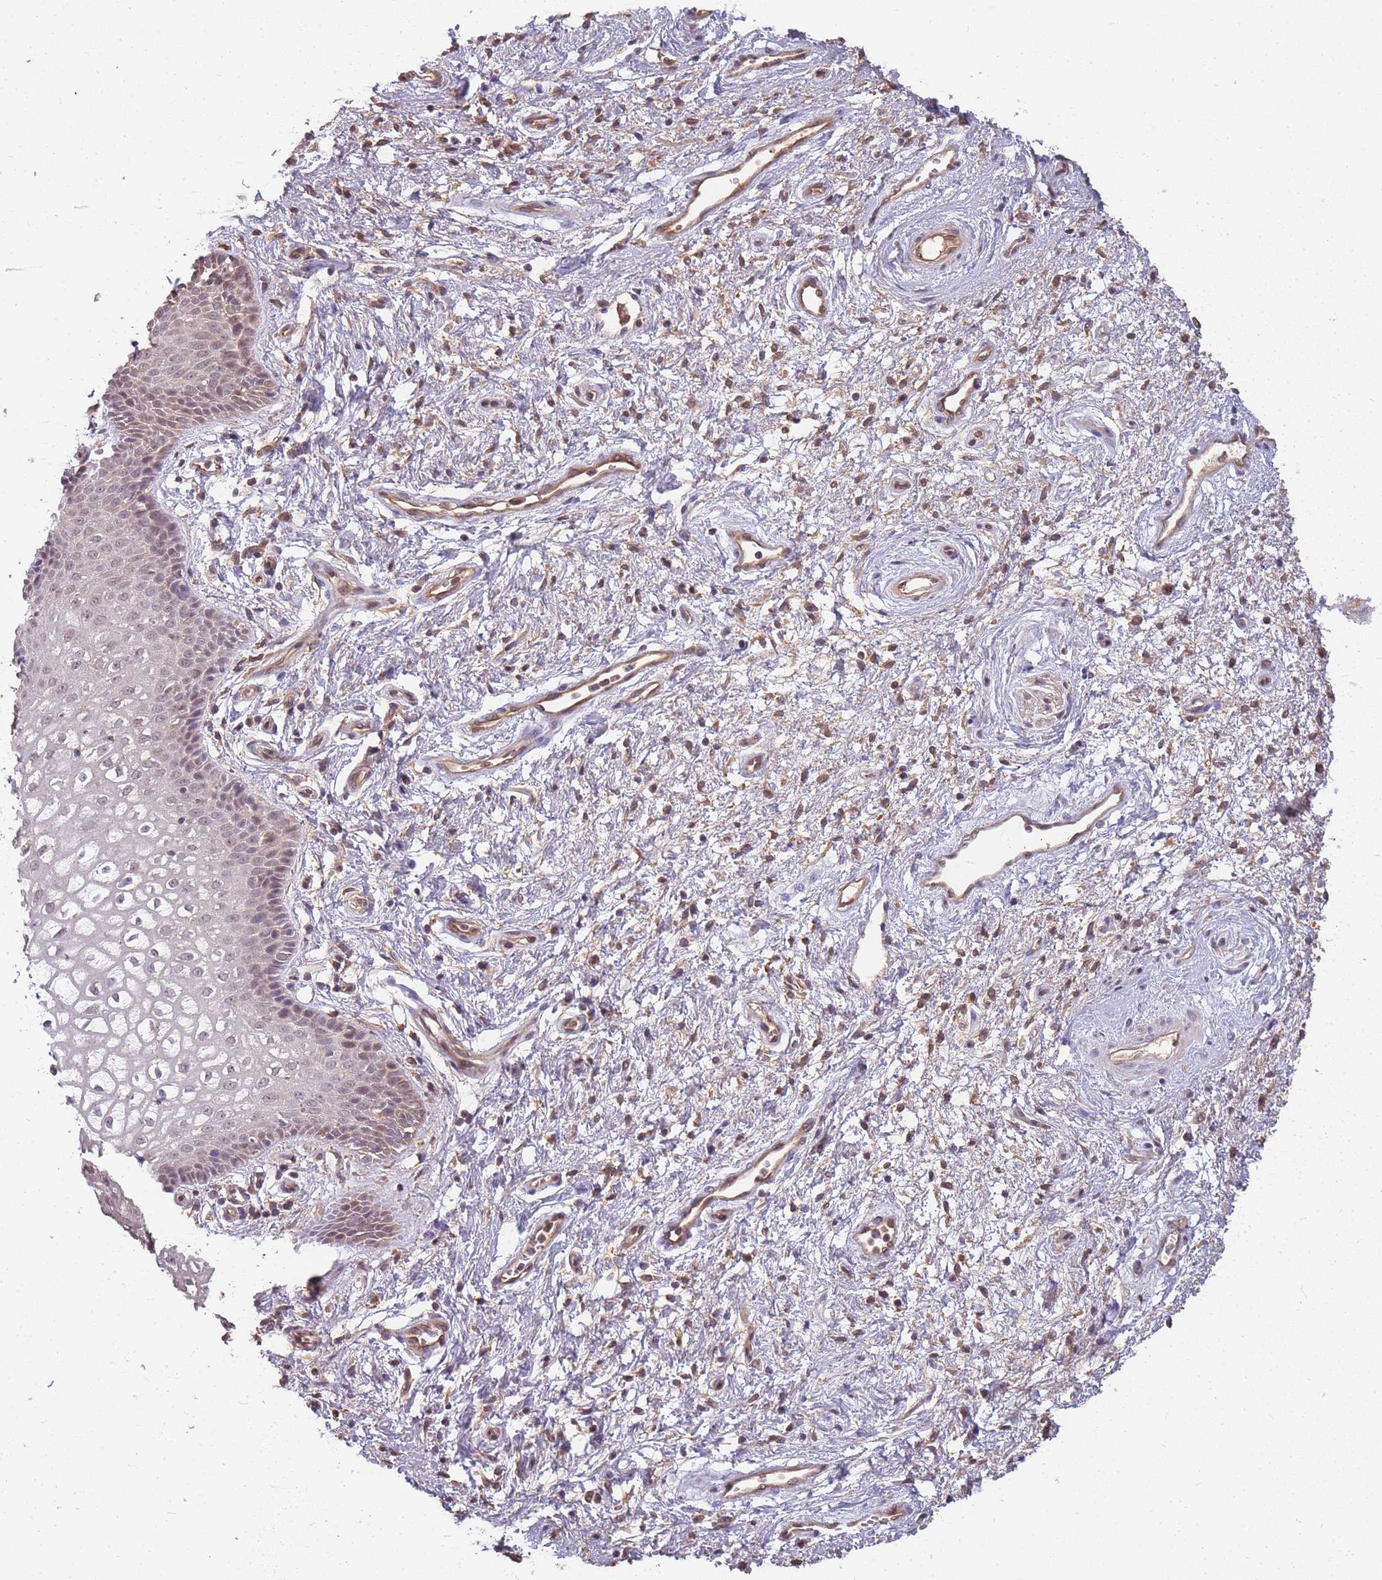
{"staining": {"intensity": "weak", "quantity": "25%-75%", "location": "nuclear"}, "tissue": "vagina", "cell_type": "Squamous epithelial cells", "image_type": "normal", "snomed": [{"axis": "morphology", "description": "Normal tissue, NOS"}, {"axis": "topography", "description": "Vagina"}], "caption": "Squamous epithelial cells demonstrate low levels of weak nuclear positivity in about 25%-75% of cells in normal vagina. (DAB (3,3'-diaminobenzidine) = brown stain, brightfield microscopy at high magnification).", "gene": "CDKN2AIPNL", "patient": {"sex": "female", "age": 34}}